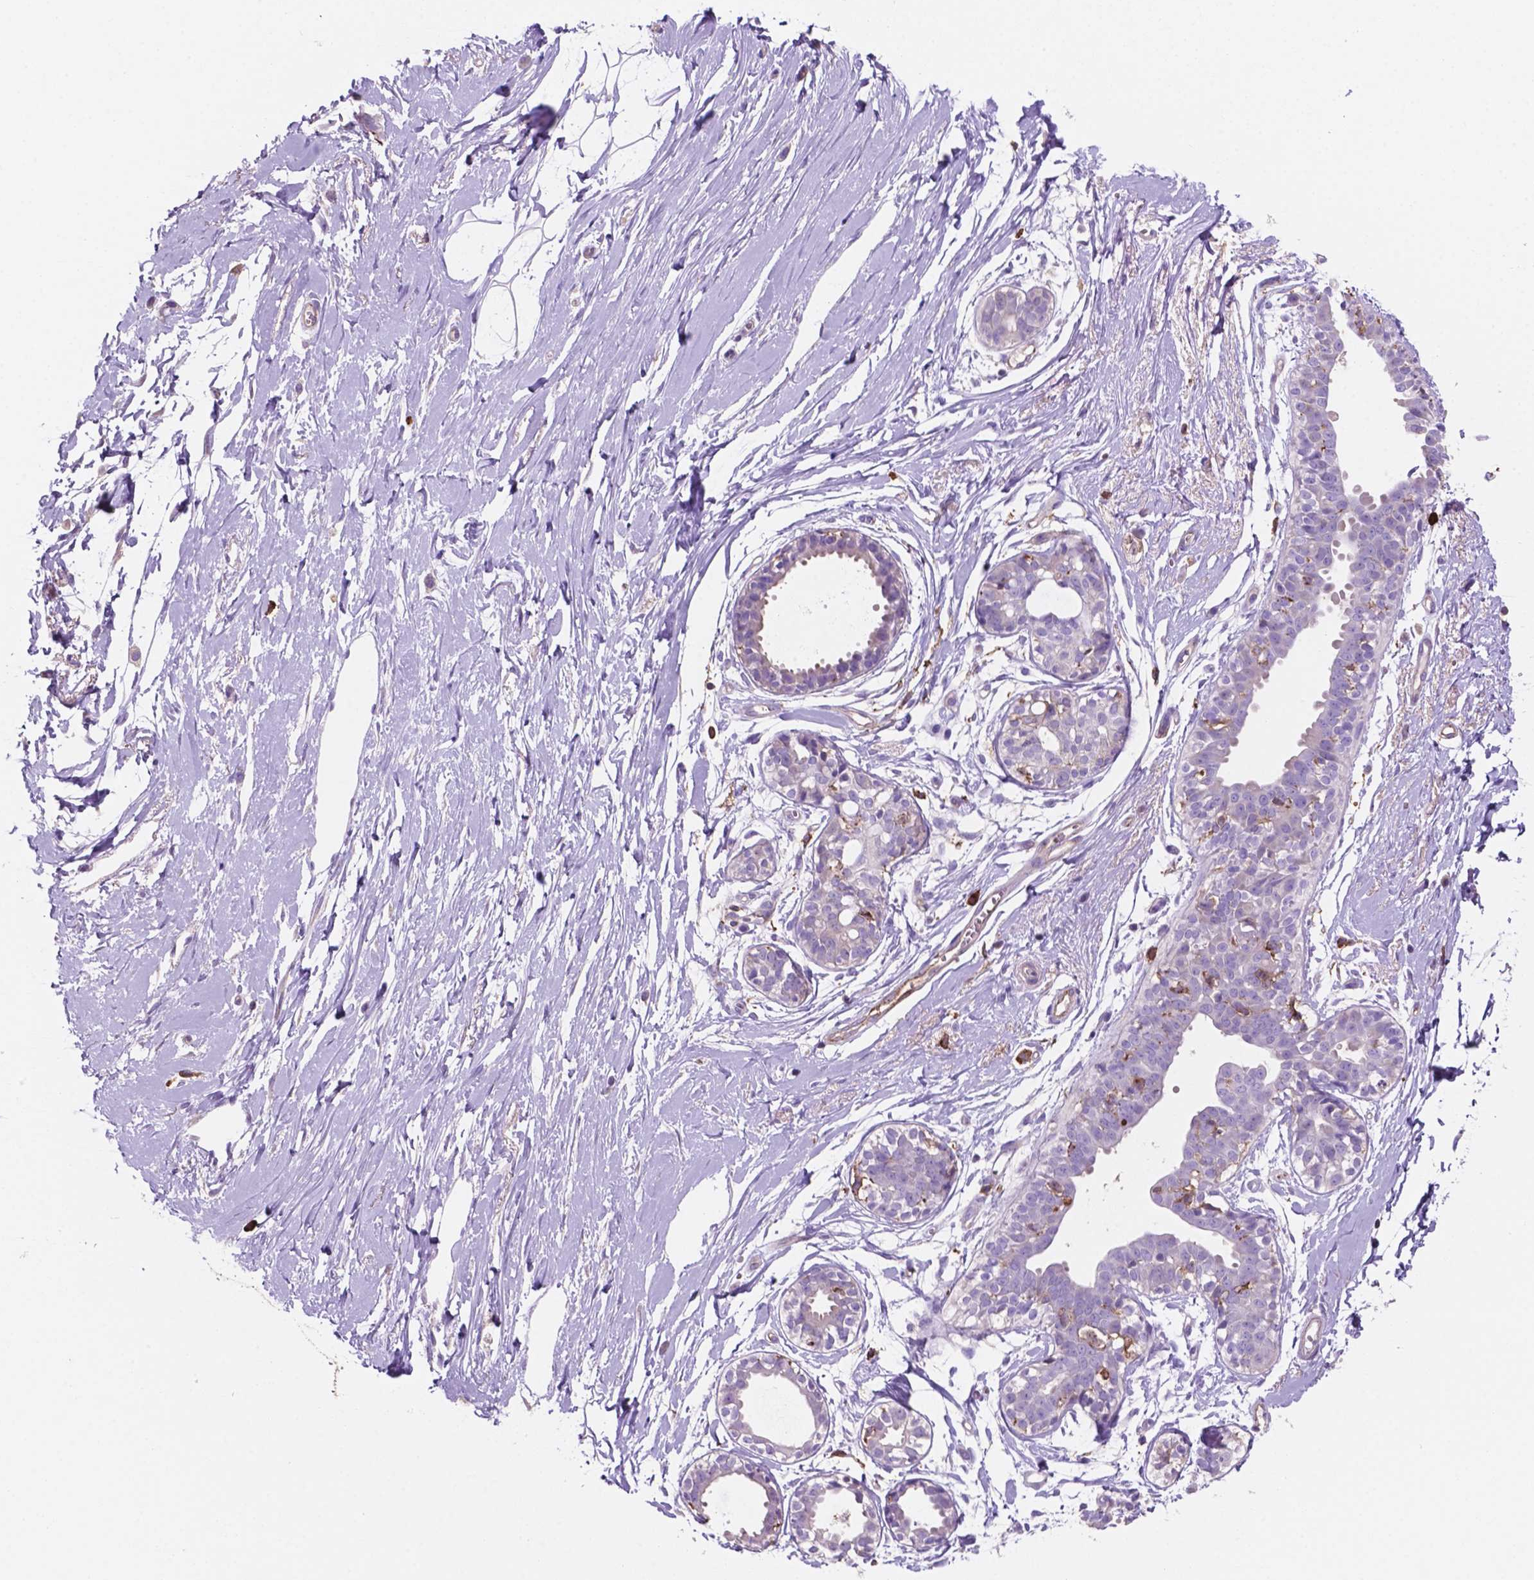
{"staining": {"intensity": "negative", "quantity": "none", "location": "none"}, "tissue": "breast", "cell_type": "Adipocytes", "image_type": "normal", "snomed": [{"axis": "morphology", "description": "Normal tissue, NOS"}, {"axis": "topography", "description": "Breast"}], "caption": "Photomicrograph shows no significant protein positivity in adipocytes of unremarkable breast.", "gene": "MKRN2OS", "patient": {"sex": "female", "age": 49}}